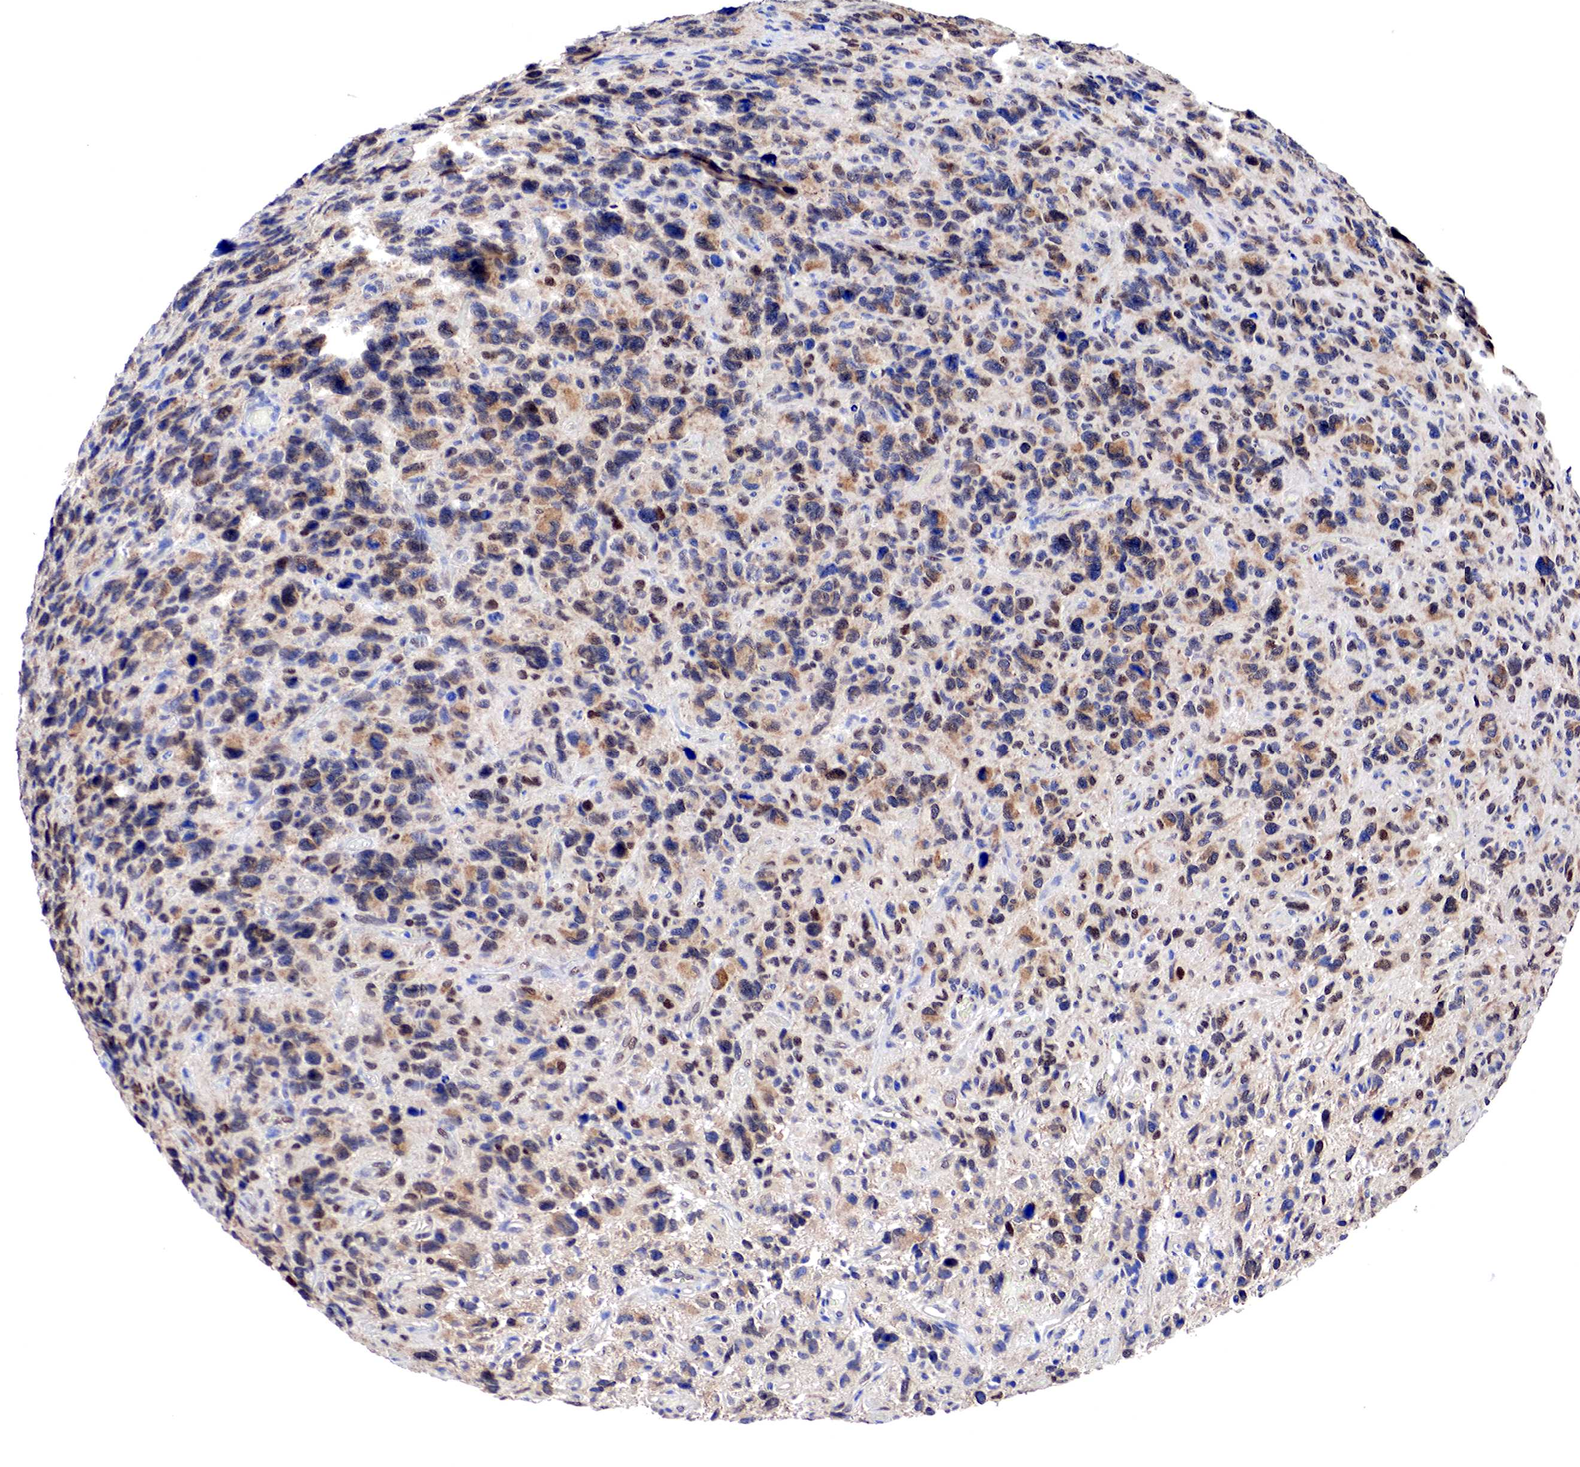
{"staining": {"intensity": "moderate", "quantity": "25%-75%", "location": "cytoplasmic/membranous,nuclear"}, "tissue": "glioma", "cell_type": "Tumor cells", "image_type": "cancer", "snomed": [{"axis": "morphology", "description": "Glioma, malignant, High grade"}, {"axis": "topography", "description": "Brain"}], "caption": "A high-resolution image shows immunohistochemistry staining of glioma, which shows moderate cytoplasmic/membranous and nuclear expression in about 25%-75% of tumor cells.", "gene": "PABIR2", "patient": {"sex": "female", "age": 60}}